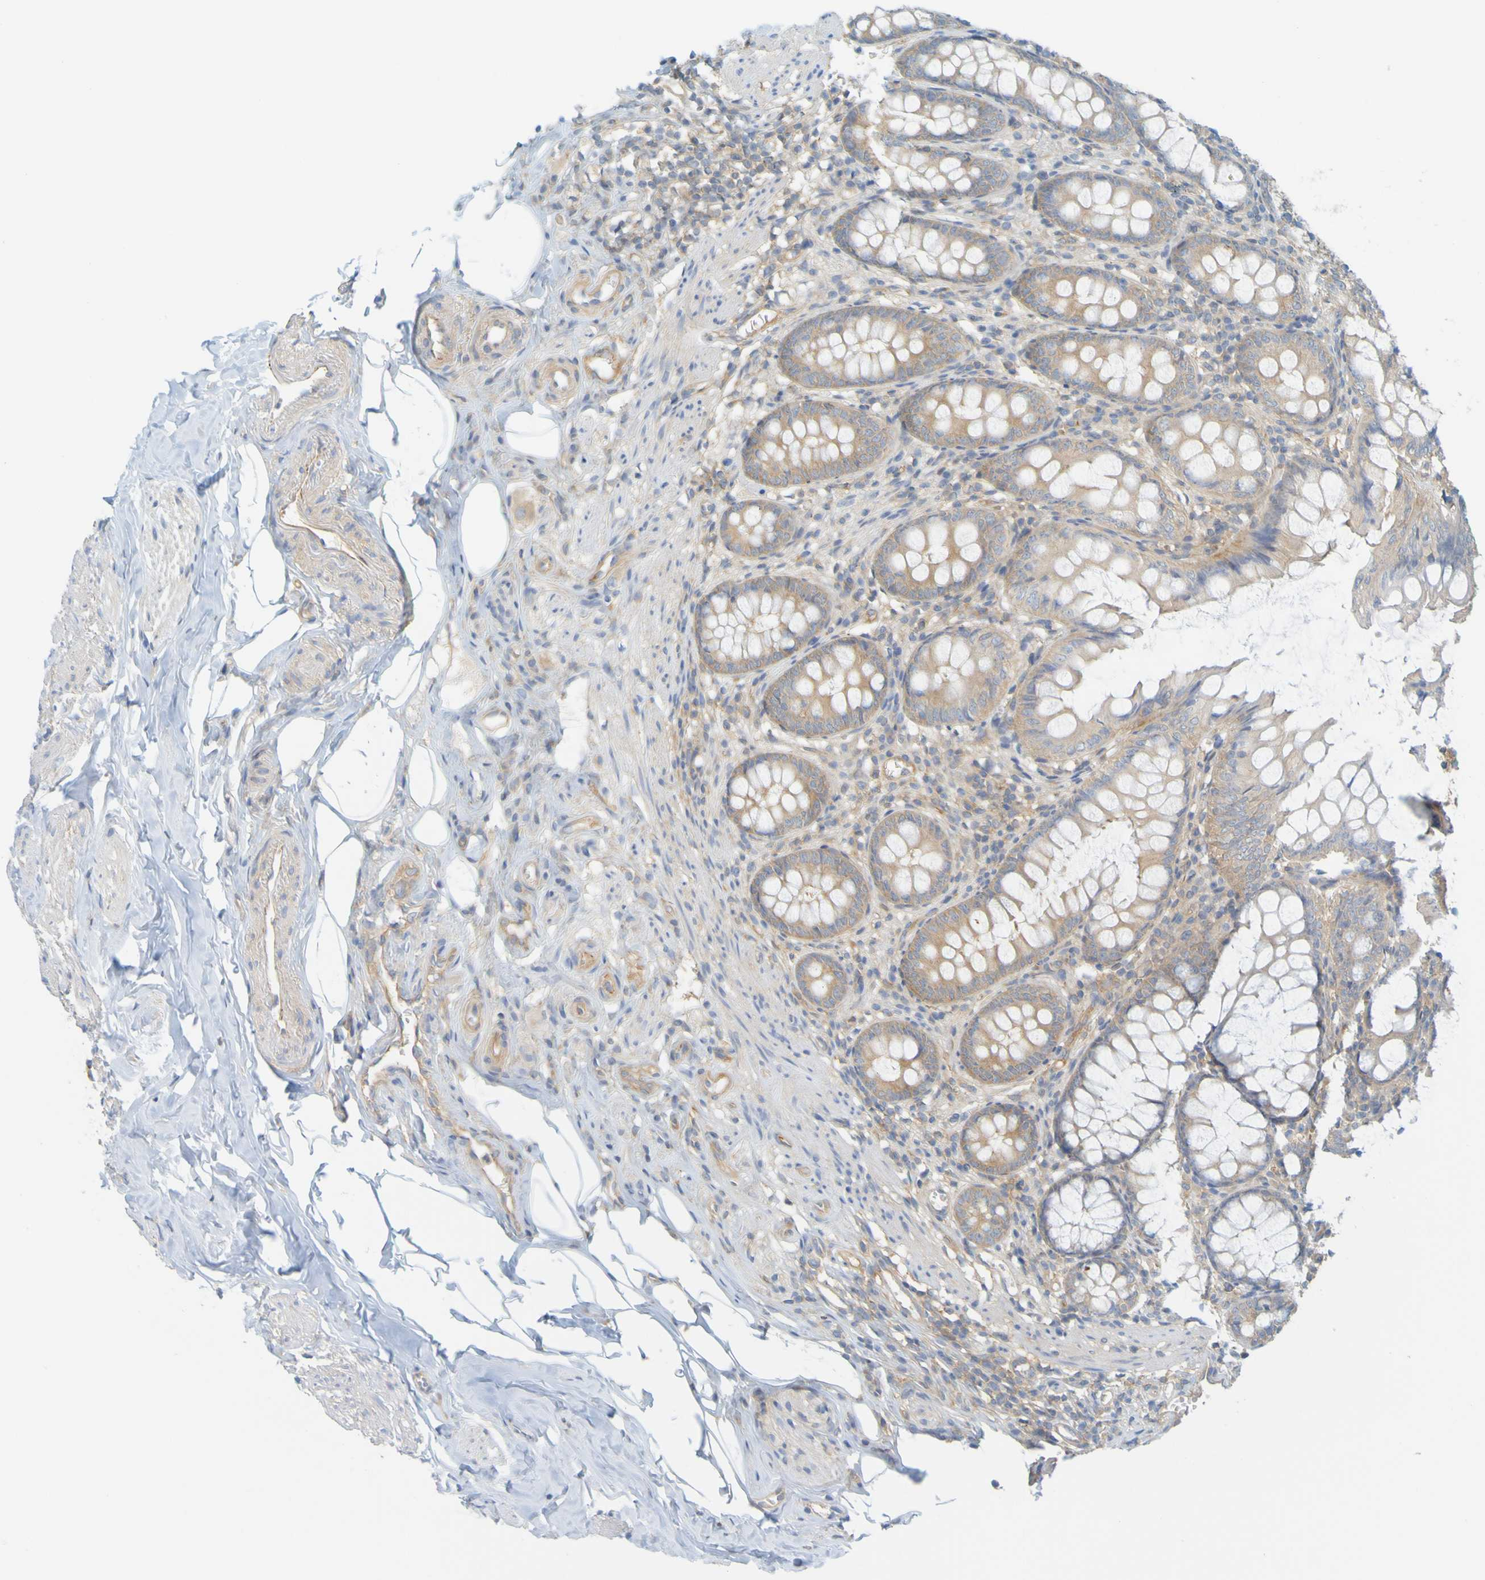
{"staining": {"intensity": "moderate", "quantity": ">75%", "location": "cytoplasmic/membranous"}, "tissue": "appendix", "cell_type": "Glandular cells", "image_type": "normal", "snomed": [{"axis": "morphology", "description": "Normal tissue, NOS"}, {"axis": "topography", "description": "Appendix"}], "caption": "A high-resolution micrograph shows IHC staining of benign appendix, which shows moderate cytoplasmic/membranous expression in approximately >75% of glandular cells. Using DAB (brown) and hematoxylin (blue) stains, captured at high magnification using brightfield microscopy.", "gene": "APPL1", "patient": {"sex": "female", "age": 77}}